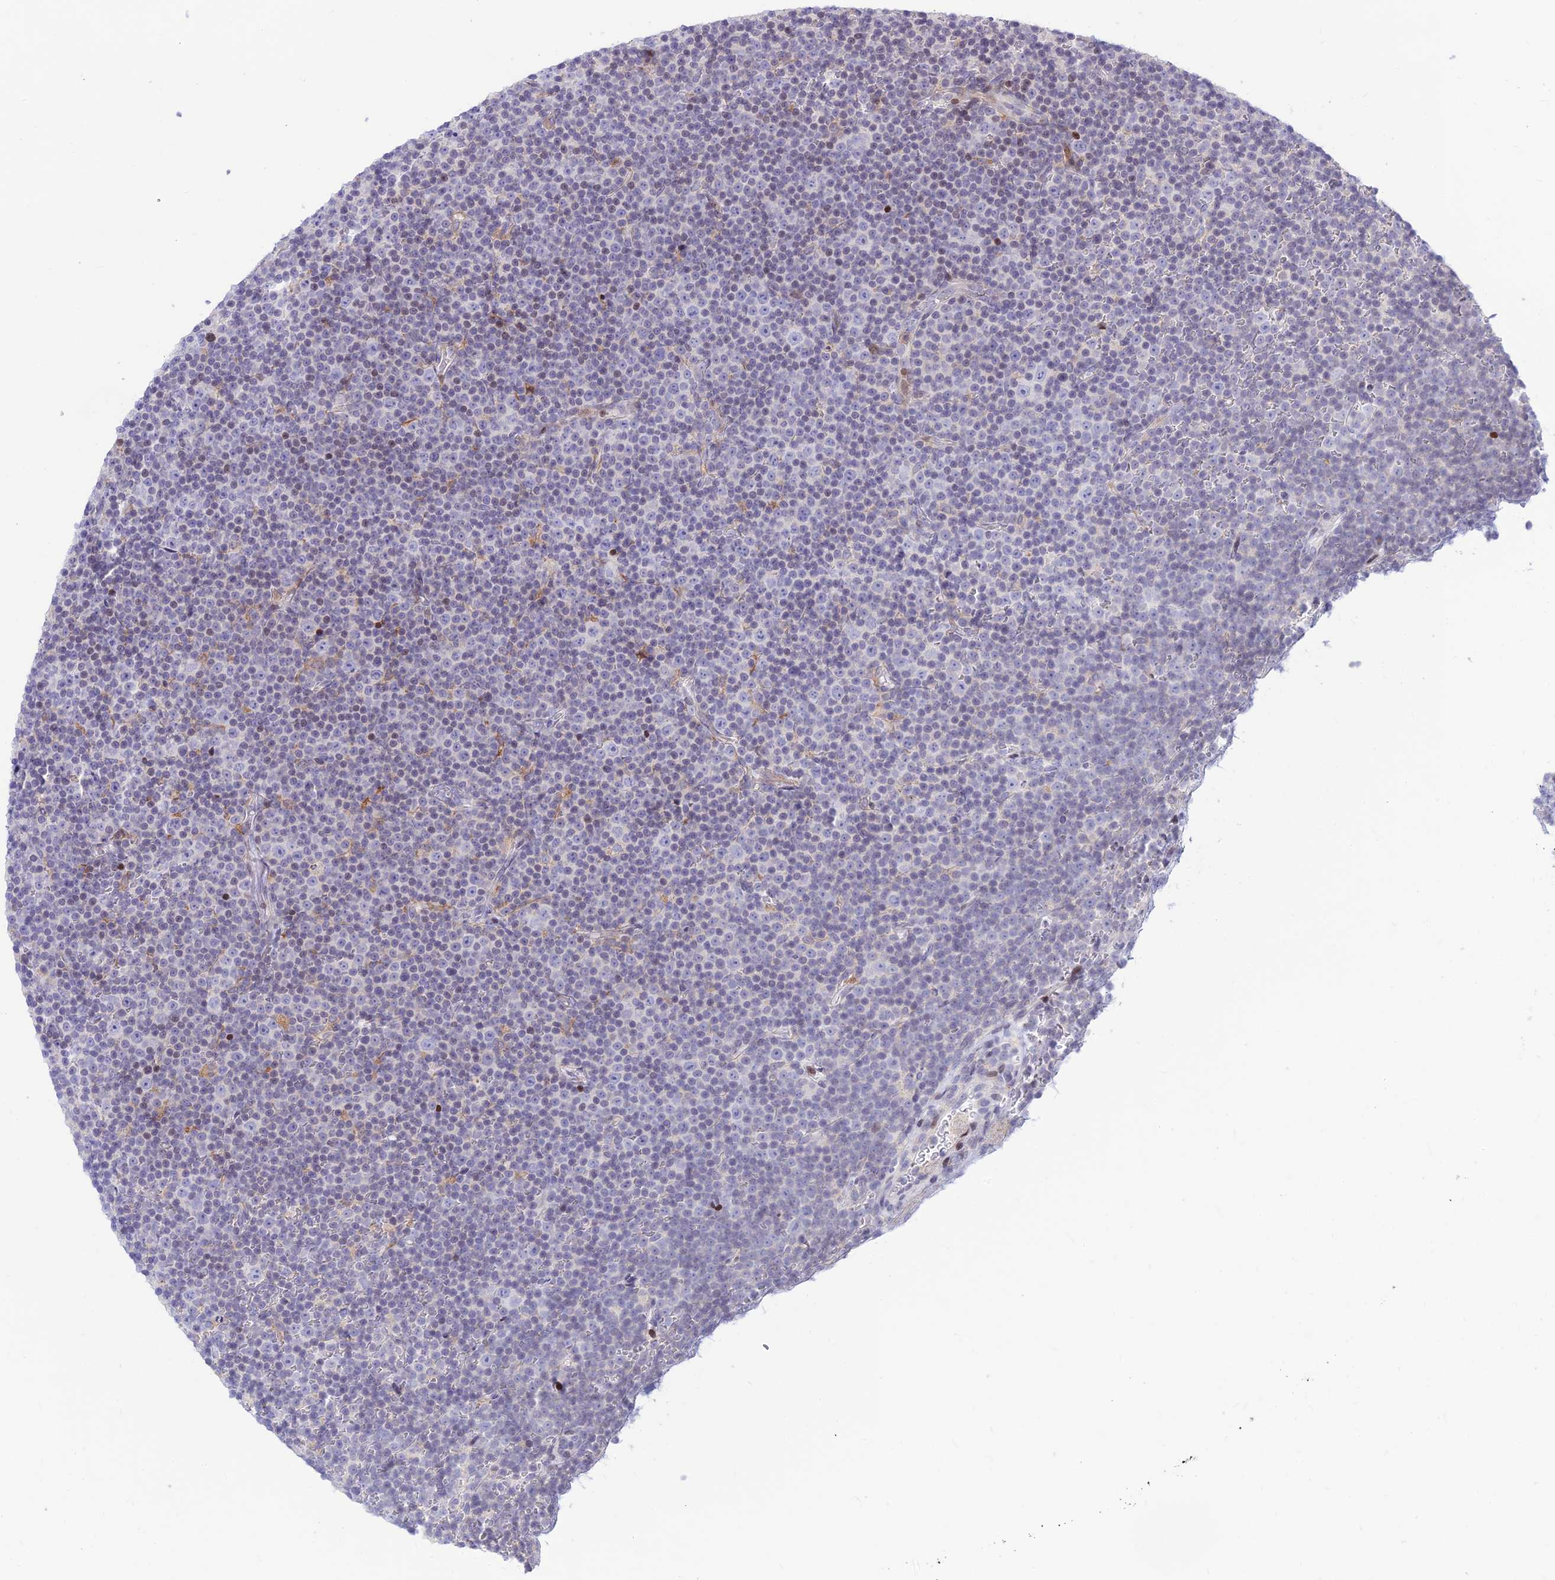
{"staining": {"intensity": "negative", "quantity": "none", "location": "none"}, "tissue": "lymphoma", "cell_type": "Tumor cells", "image_type": "cancer", "snomed": [{"axis": "morphology", "description": "Malignant lymphoma, non-Hodgkin's type, Low grade"}, {"axis": "topography", "description": "Lymph node"}], "caption": "High power microscopy histopathology image of an IHC photomicrograph of lymphoma, revealing no significant staining in tumor cells.", "gene": "FAM186B", "patient": {"sex": "female", "age": 67}}